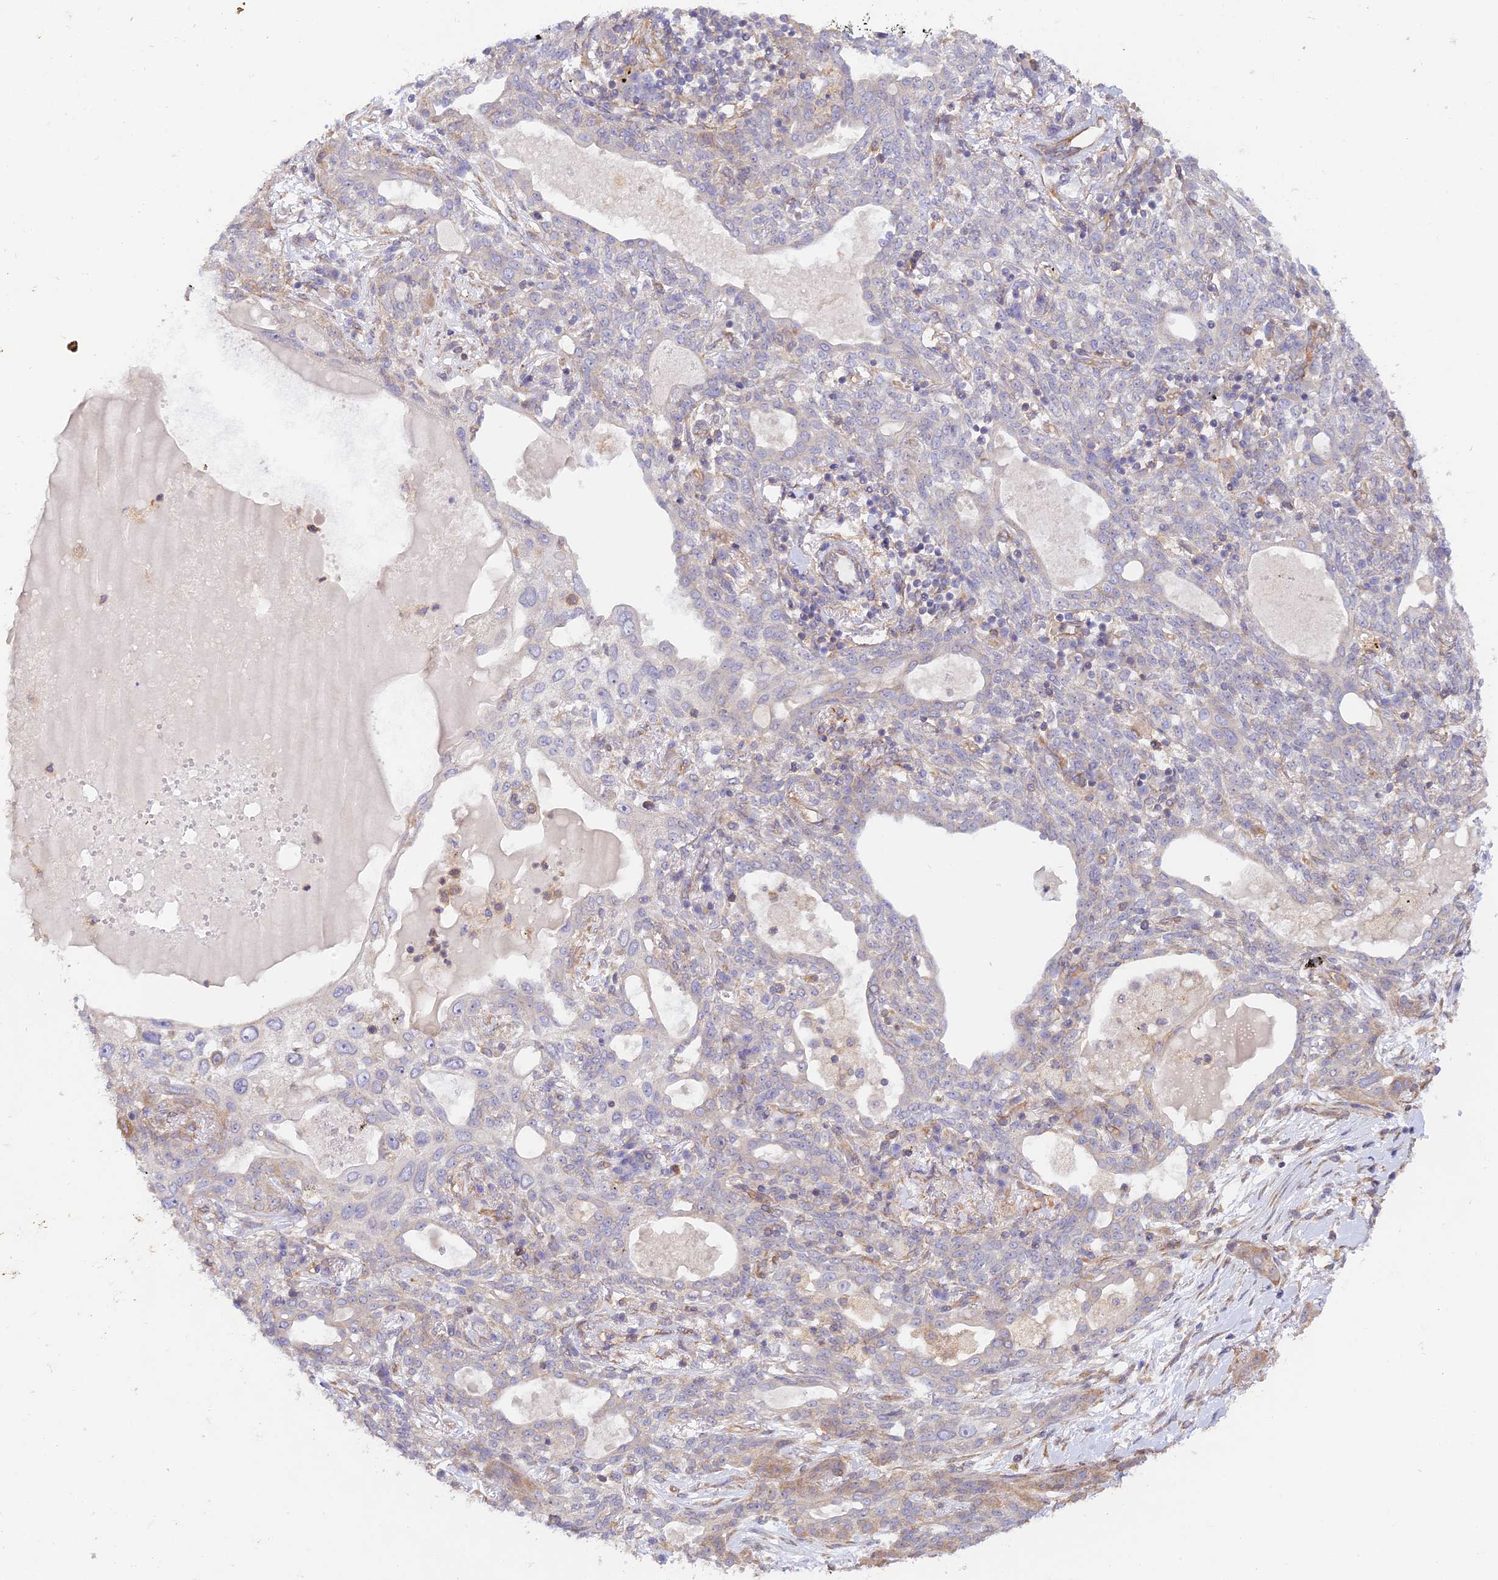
{"staining": {"intensity": "negative", "quantity": "none", "location": "none"}, "tissue": "lung cancer", "cell_type": "Tumor cells", "image_type": "cancer", "snomed": [{"axis": "morphology", "description": "Squamous cell carcinoma, NOS"}, {"axis": "topography", "description": "Lung"}], "caption": "Protein analysis of lung squamous cell carcinoma displays no significant staining in tumor cells. (Brightfield microscopy of DAB (3,3'-diaminobenzidine) immunohistochemistry (IHC) at high magnification).", "gene": "MYO9A", "patient": {"sex": "female", "age": 70}}